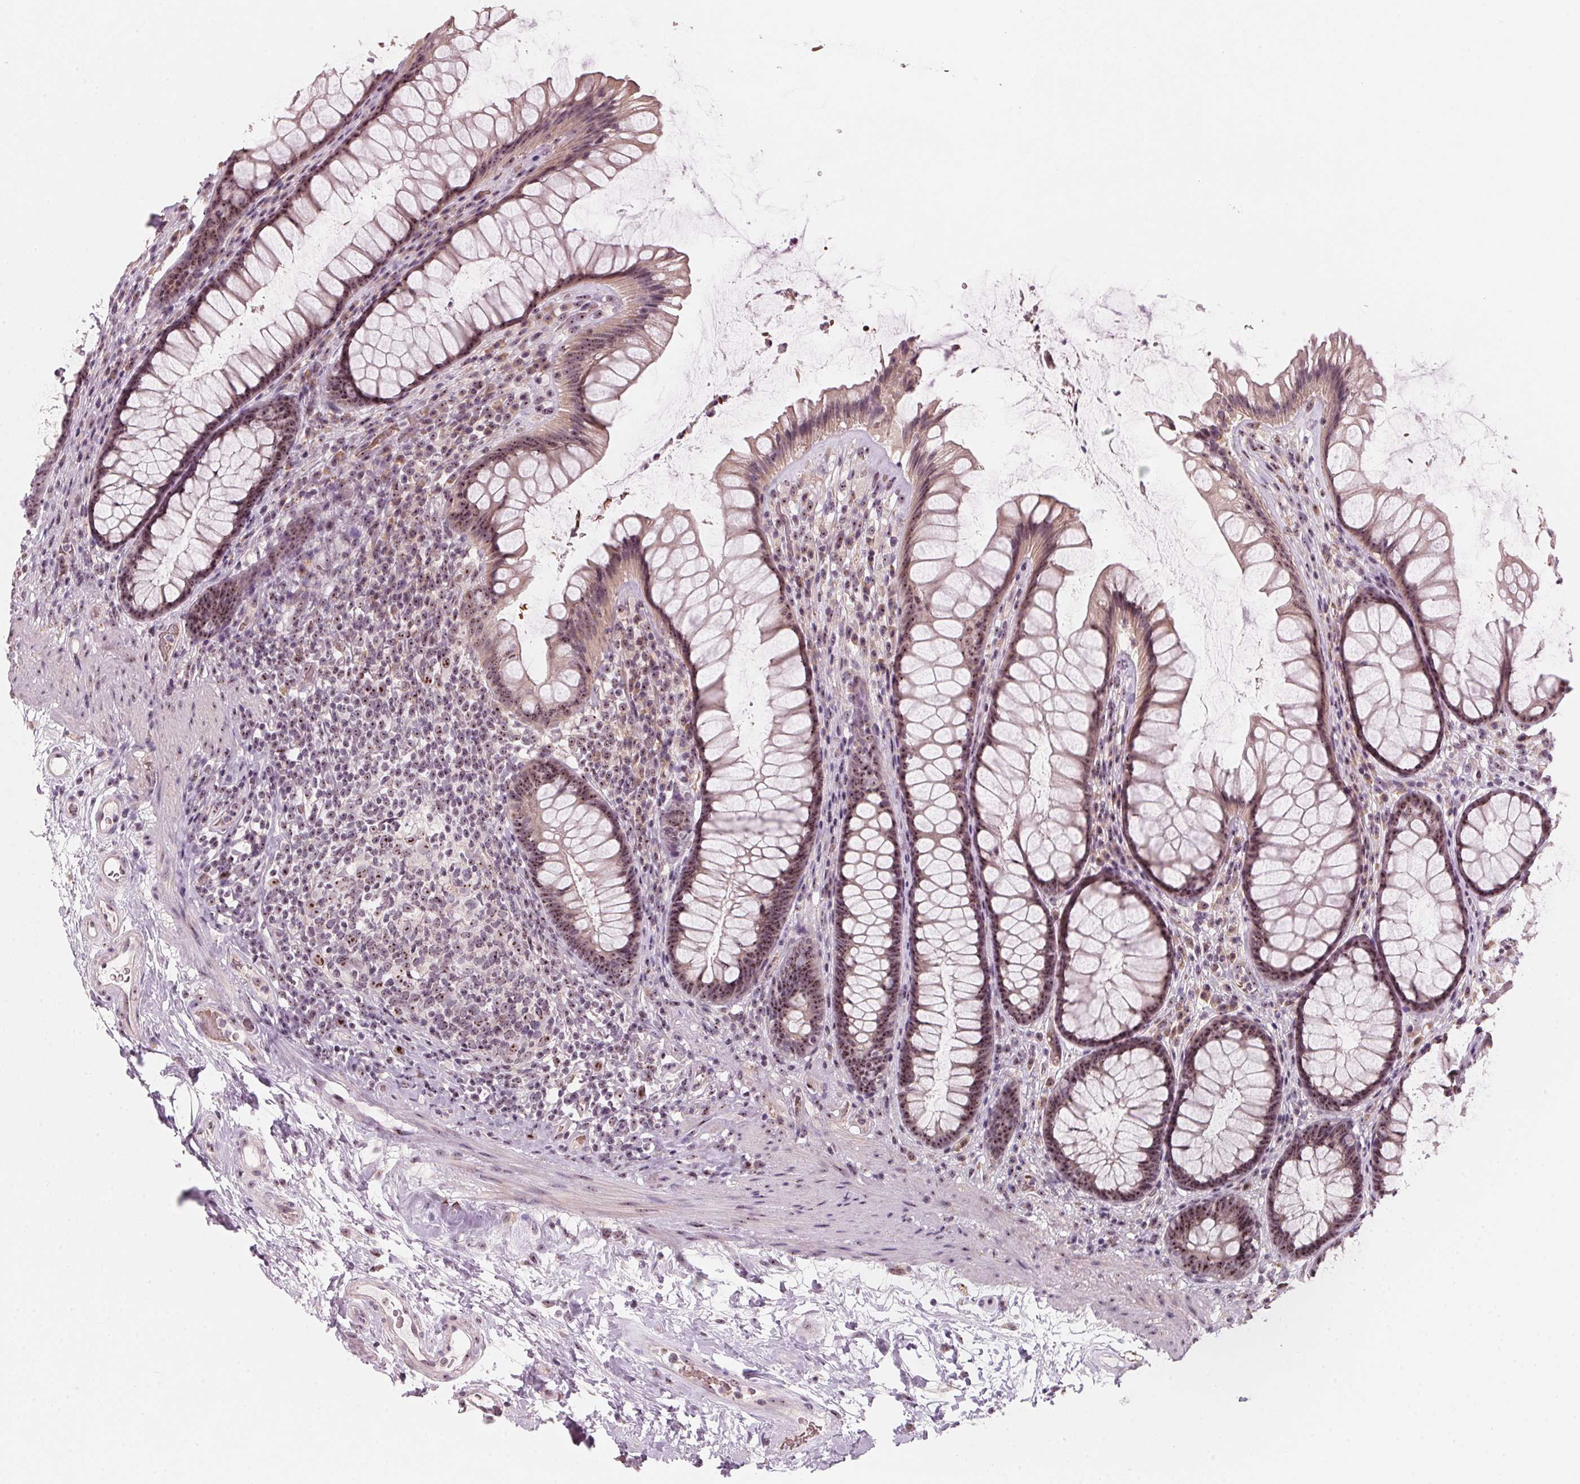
{"staining": {"intensity": "weak", "quantity": ">75%", "location": "cytoplasmic/membranous,nuclear"}, "tissue": "rectum", "cell_type": "Glandular cells", "image_type": "normal", "snomed": [{"axis": "morphology", "description": "Normal tissue, NOS"}, {"axis": "topography", "description": "Rectum"}], "caption": "Rectum stained with immunohistochemistry (IHC) exhibits weak cytoplasmic/membranous,nuclear expression in approximately >75% of glandular cells.", "gene": "DNTTIP2", "patient": {"sex": "male", "age": 72}}